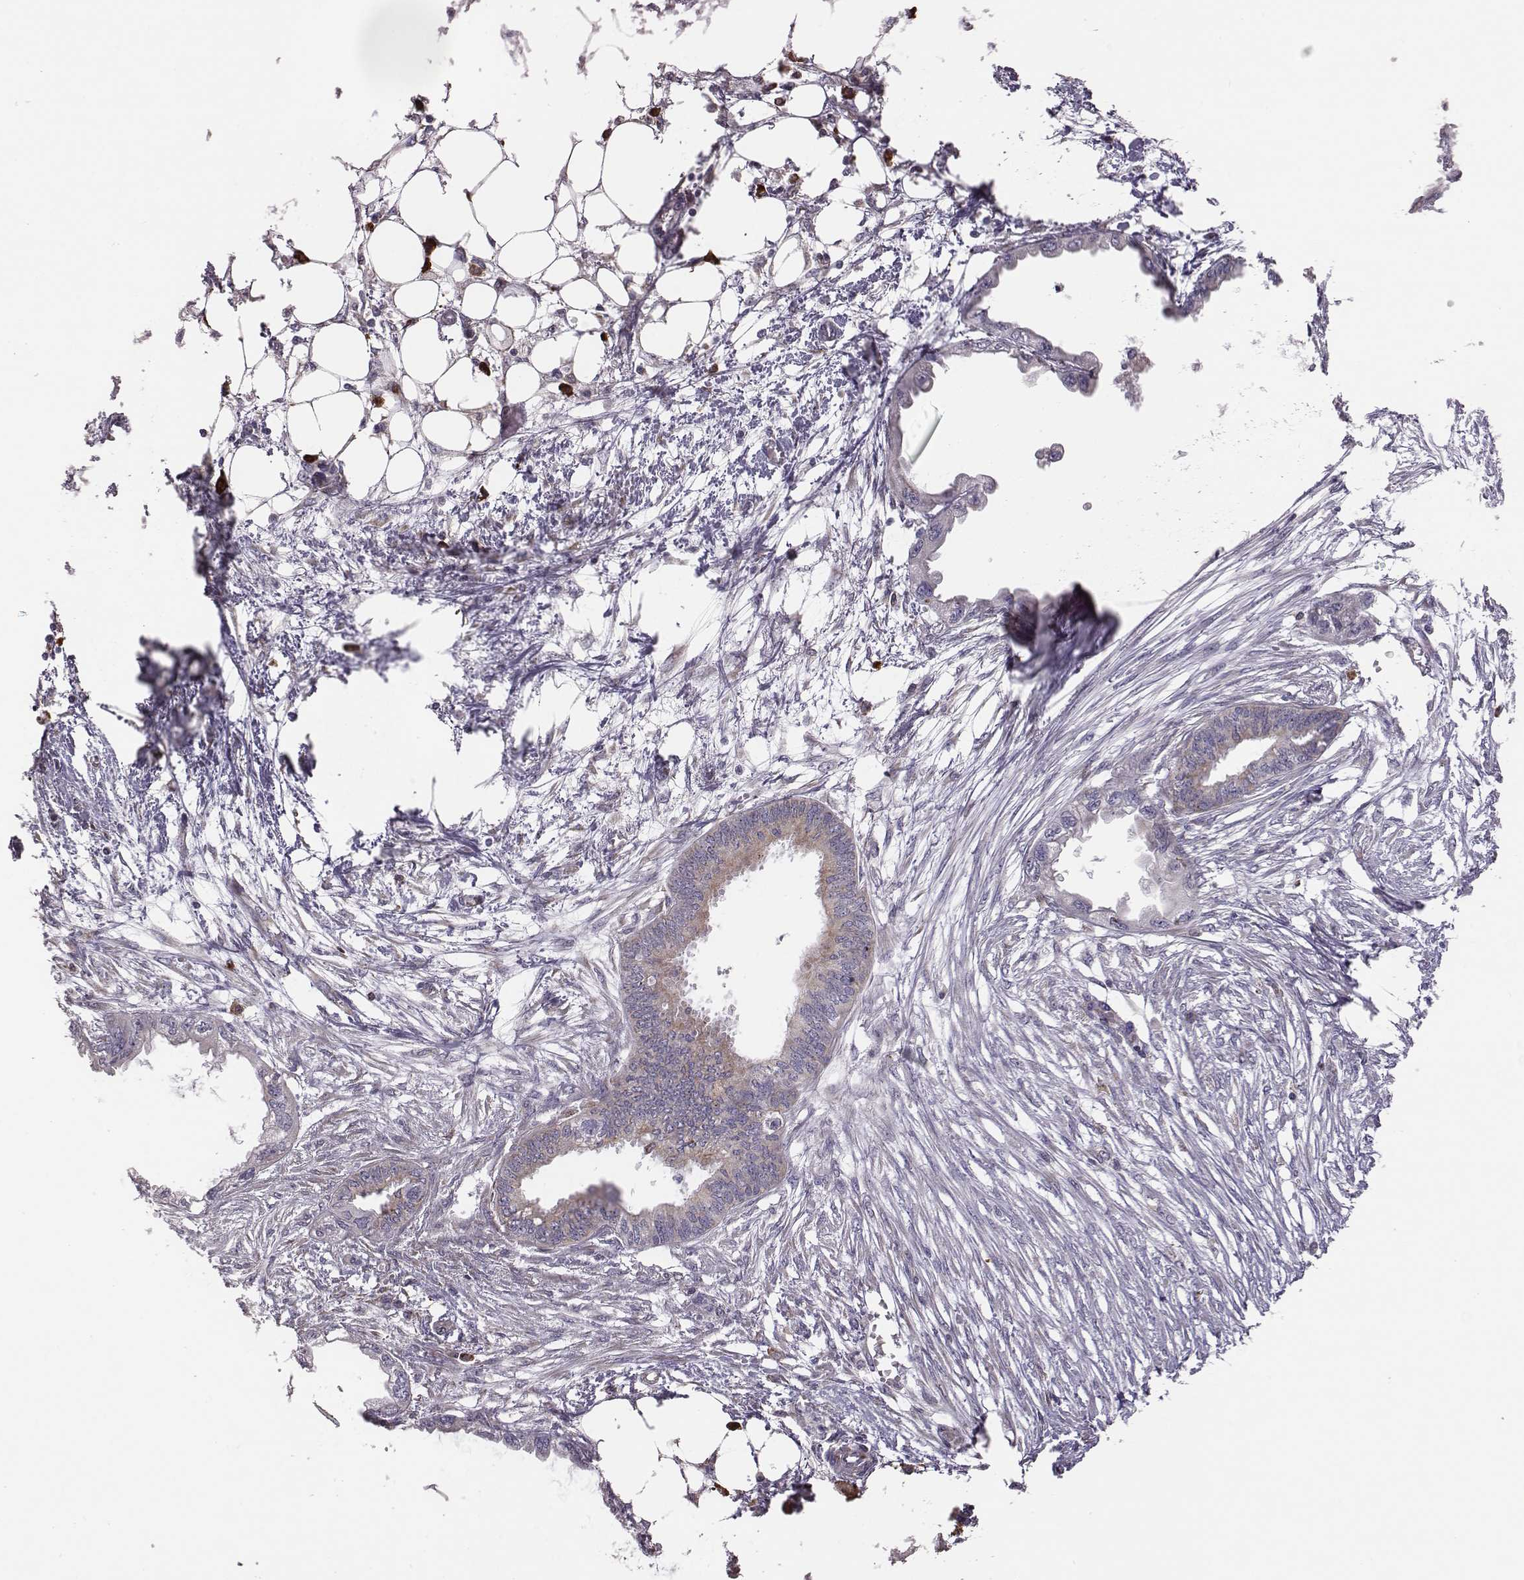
{"staining": {"intensity": "moderate", "quantity": ">75%", "location": "cytoplasmic/membranous"}, "tissue": "endometrial cancer", "cell_type": "Tumor cells", "image_type": "cancer", "snomed": [{"axis": "morphology", "description": "Adenocarcinoma, NOS"}, {"axis": "morphology", "description": "Adenocarcinoma, metastatic, NOS"}, {"axis": "topography", "description": "Adipose tissue"}, {"axis": "topography", "description": "Endometrium"}], "caption": "A brown stain highlights moderate cytoplasmic/membranous staining of a protein in endometrial cancer (metastatic adenocarcinoma) tumor cells.", "gene": "SELENOI", "patient": {"sex": "female", "age": 67}}